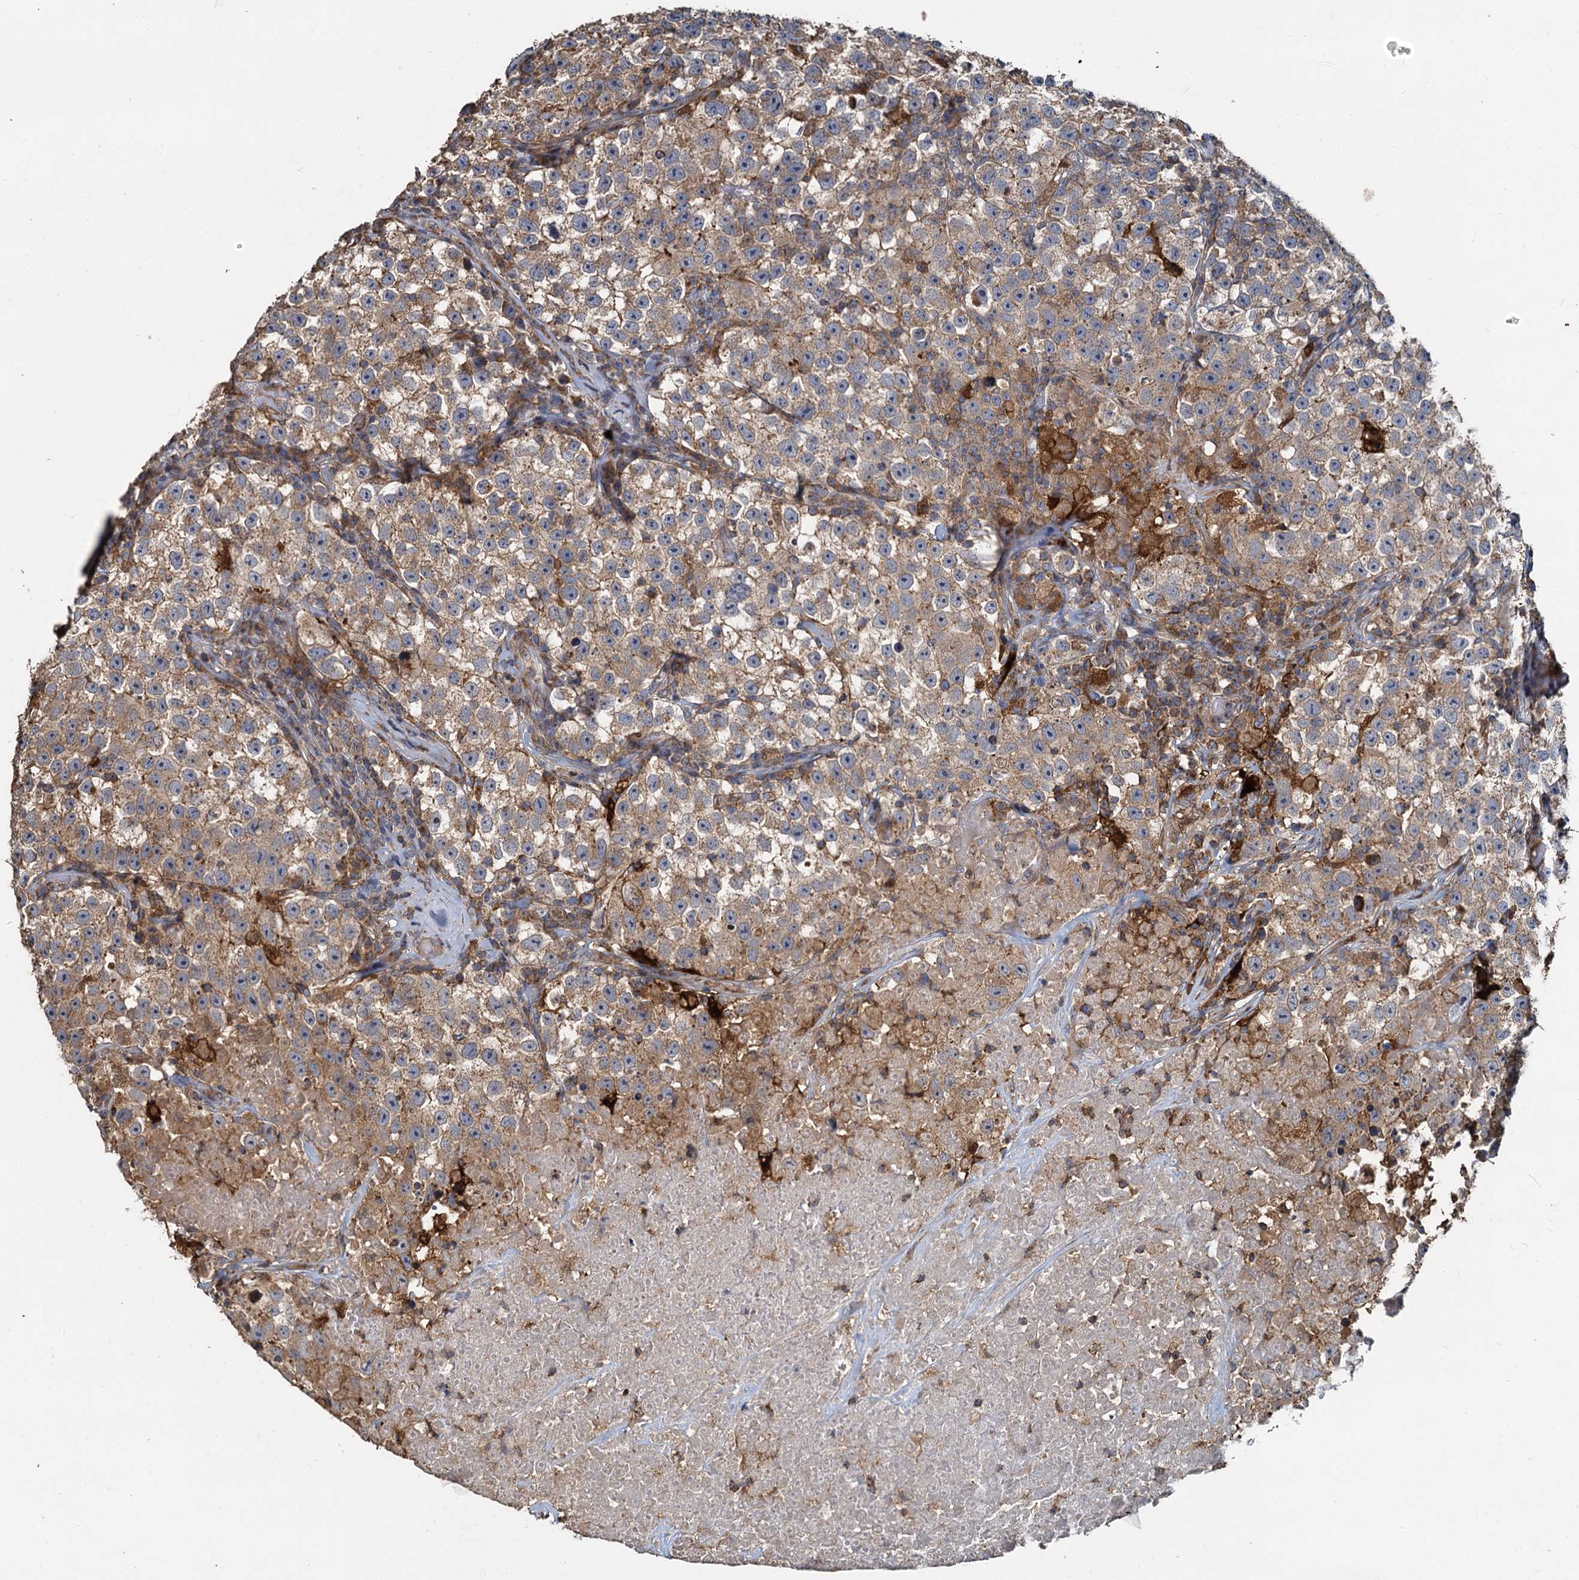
{"staining": {"intensity": "moderate", "quantity": ">75%", "location": "cytoplasmic/membranous"}, "tissue": "testis cancer", "cell_type": "Tumor cells", "image_type": "cancer", "snomed": [{"axis": "morphology", "description": "Seminoma, NOS"}, {"axis": "topography", "description": "Testis"}], "caption": "Testis cancer was stained to show a protein in brown. There is medium levels of moderate cytoplasmic/membranous staining in about >75% of tumor cells.", "gene": "SDS", "patient": {"sex": "male", "age": 22}}